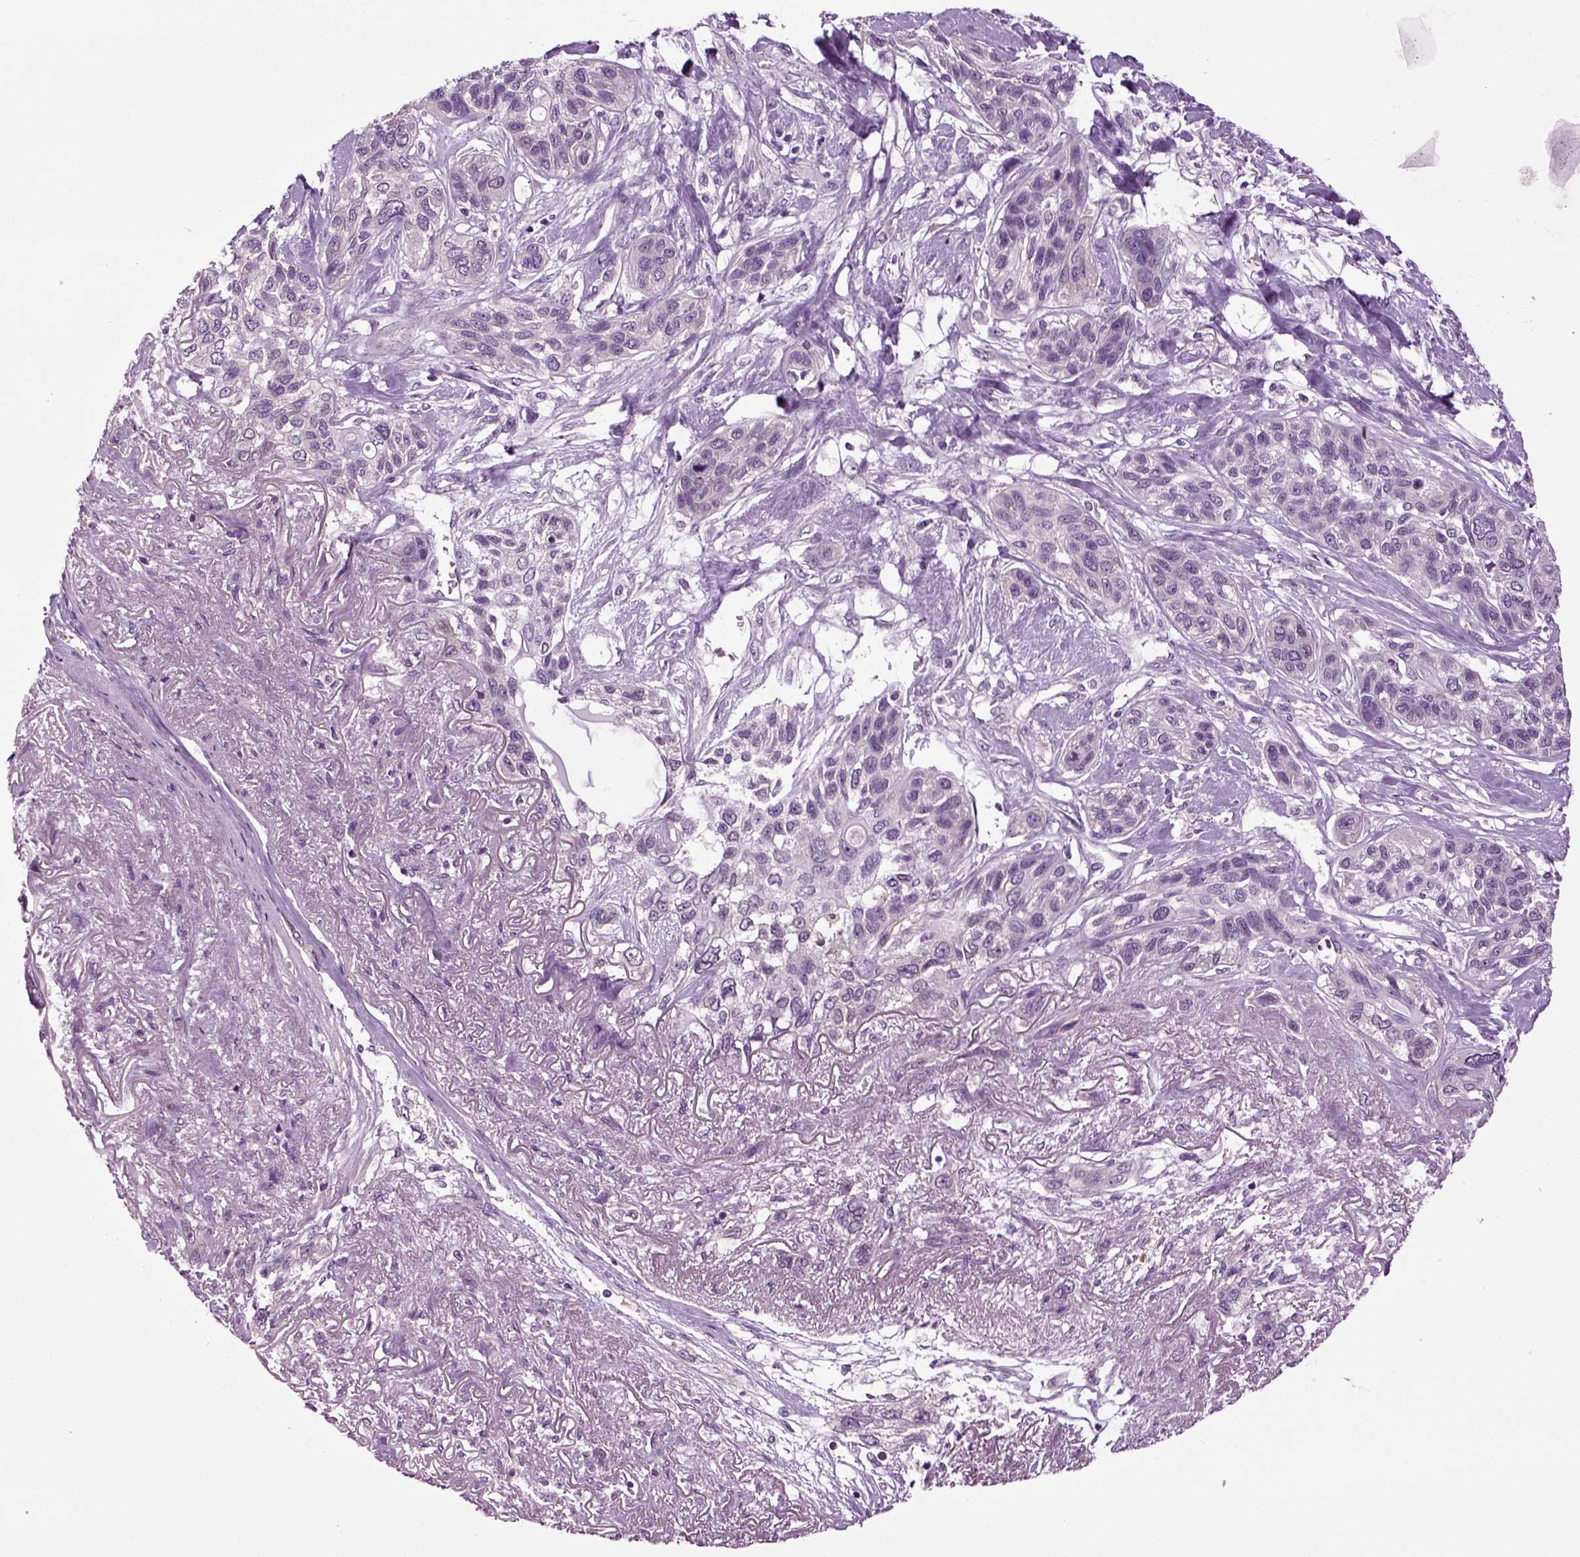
{"staining": {"intensity": "negative", "quantity": "none", "location": "none"}, "tissue": "lung cancer", "cell_type": "Tumor cells", "image_type": "cancer", "snomed": [{"axis": "morphology", "description": "Squamous cell carcinoma, NOS"}, {"axis": "topography", "description": "Lung"}], "caption": "Immunohistochemistry image of neoplastic tissue: squamous cell carcinoma (lung) stained with DAB displays no significant protein positivity in tumor cells.", "gene": "PLCH2", "patient": {"sex": "female", "age": 70}}